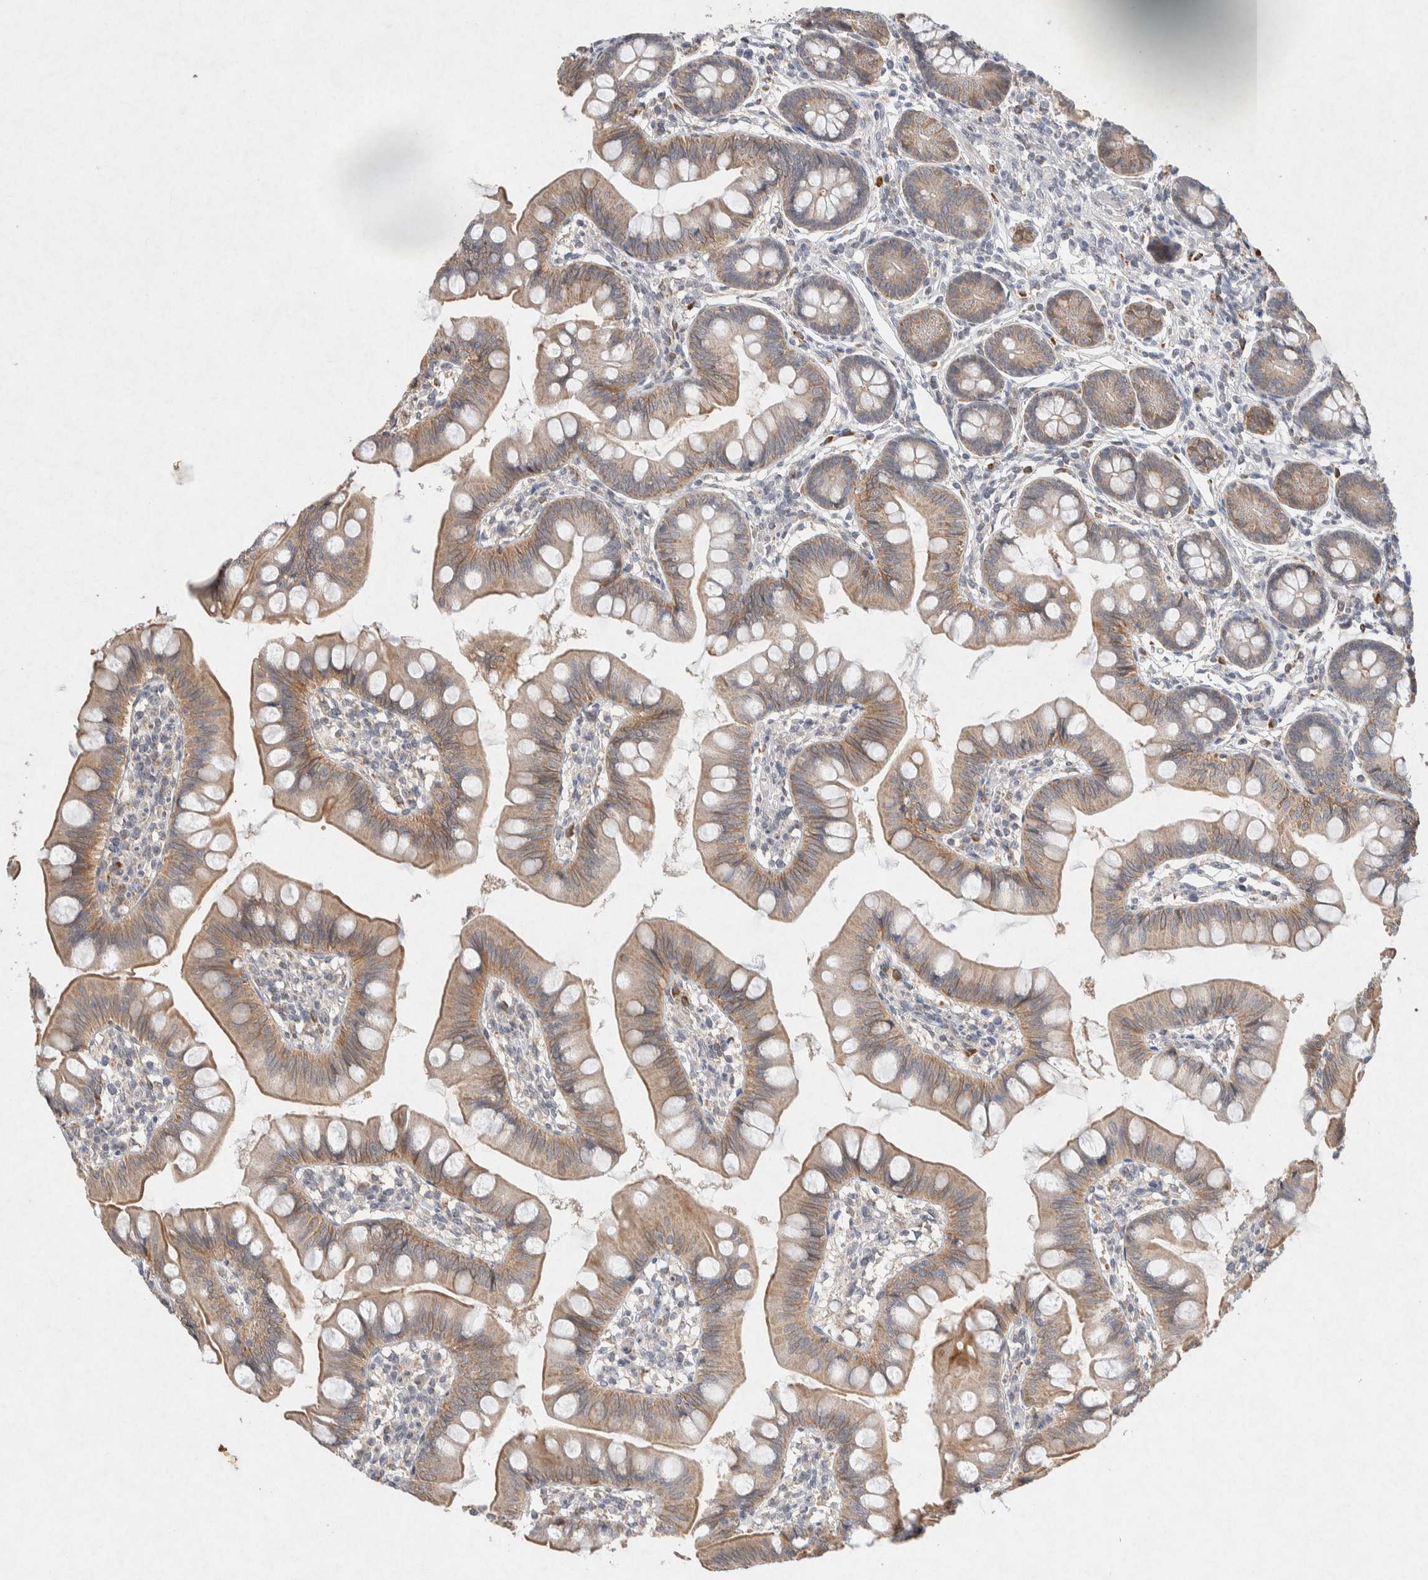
{"staining": {"intensity": "moderate", "quantity": "25%-75%", "location": "cytoplasmic/membranous"}, "tissue": "small intestine", "cell_type": "Glandular cells", "image_type": "normal", "snomed": [{"axis": "morphology", "description": "Normal tissue, NOS"}, {"axis": "topography", "description": "Small intestine"}], "caption": "Protein staining displays moderate cytoplasmic/membranous positivity in approximately 25%-75% of glandular cells in normal small intestine.", "gene": "CMTM4", "patient": {"sex": "male", "age": 7}}